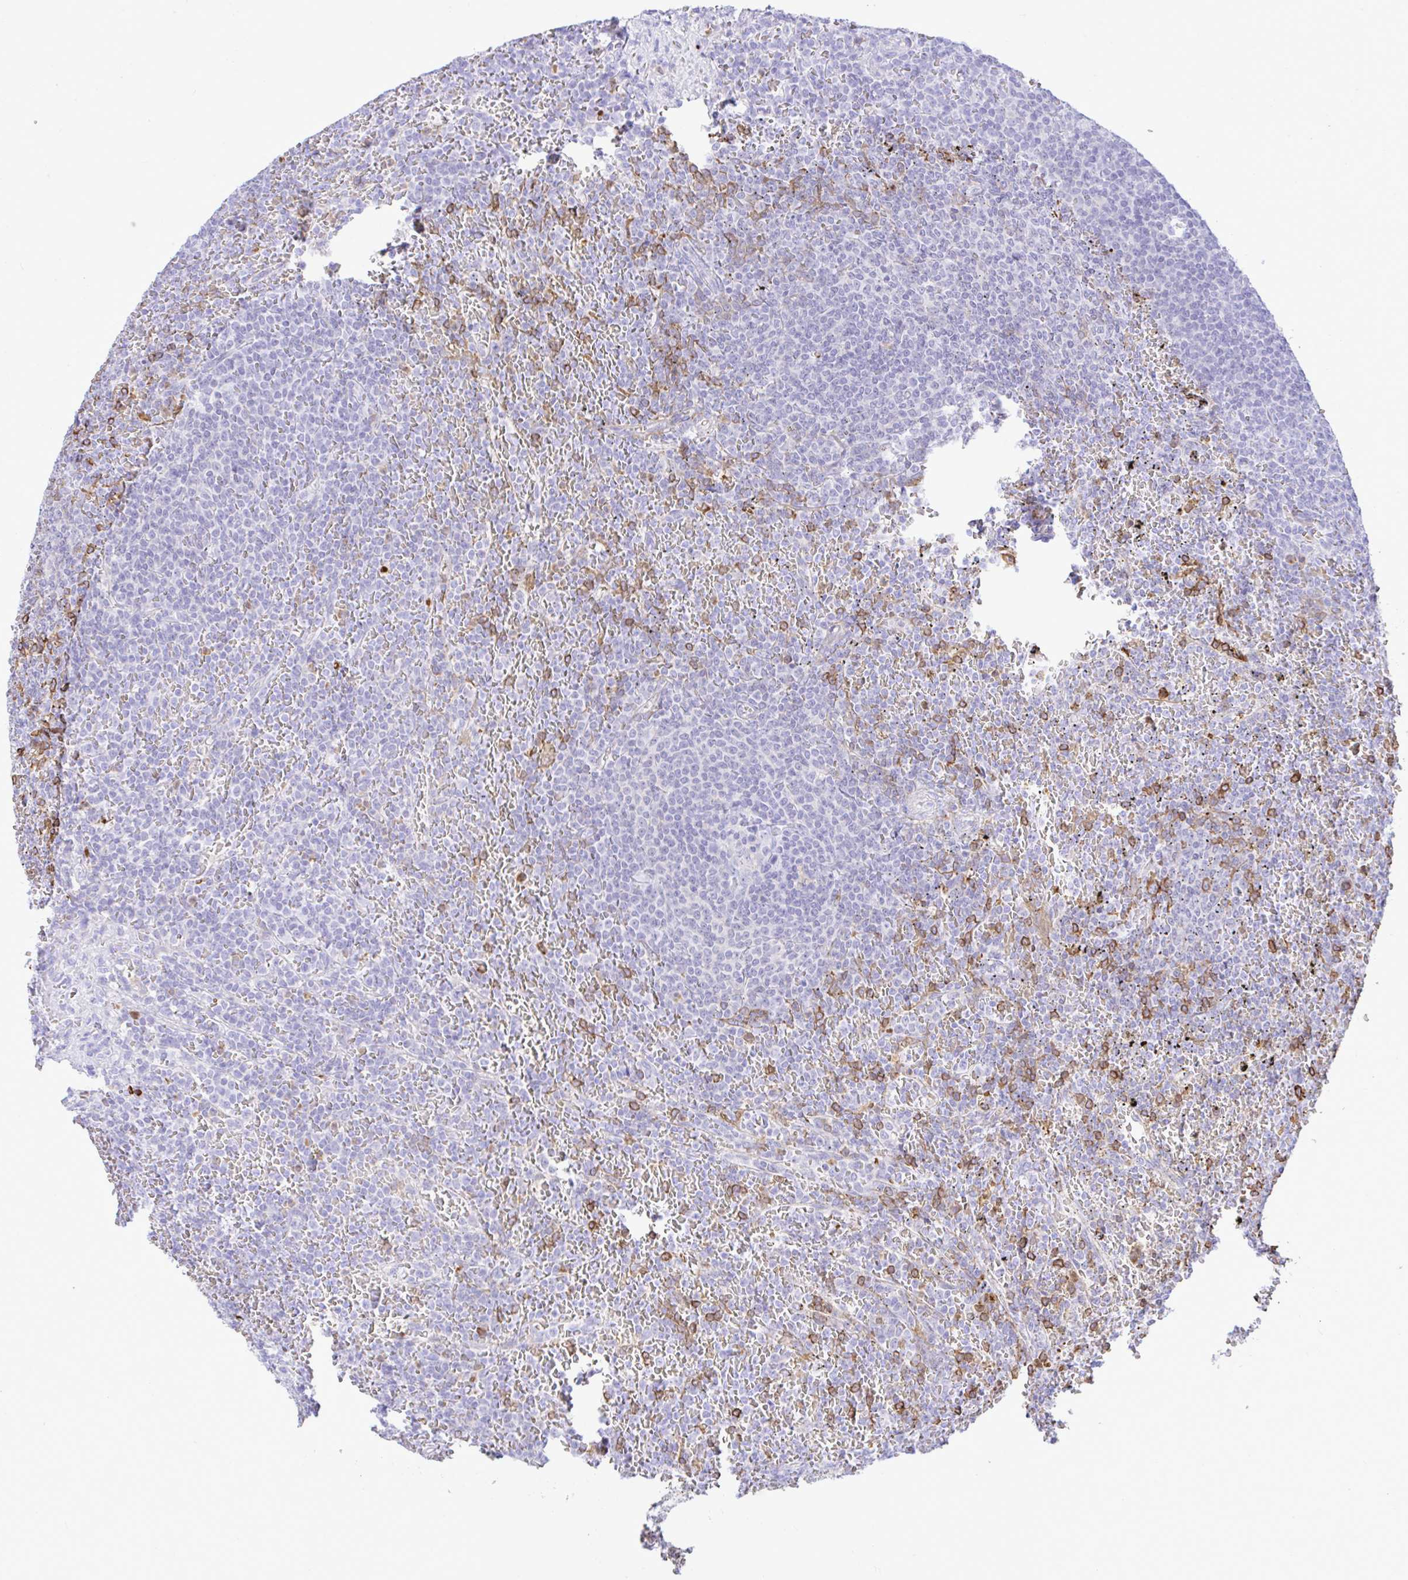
{"staining": {"intensity": "moderate", "quantity": "<25%", "location": "cytoplasmic/membranous"}, "tissue": "lymphoma", "cell_type": "Tumor cells", "image_type": "cancer", "snomed": [{"axis": "morphology", "description": "Malignant lymphoma, non-Hodgkin's type, Low grade"}, {"axis": "topography", "description": "Spleen"}], "caption": "Protein staining shows moderate cytoplasmic/membranous expression in approximately <25% of tumor cells in low-grade malignant lymphoma, non-Hodgkin's type.", "gene": "ZNF221", "patient": {"sex": "female", "age": 77}}